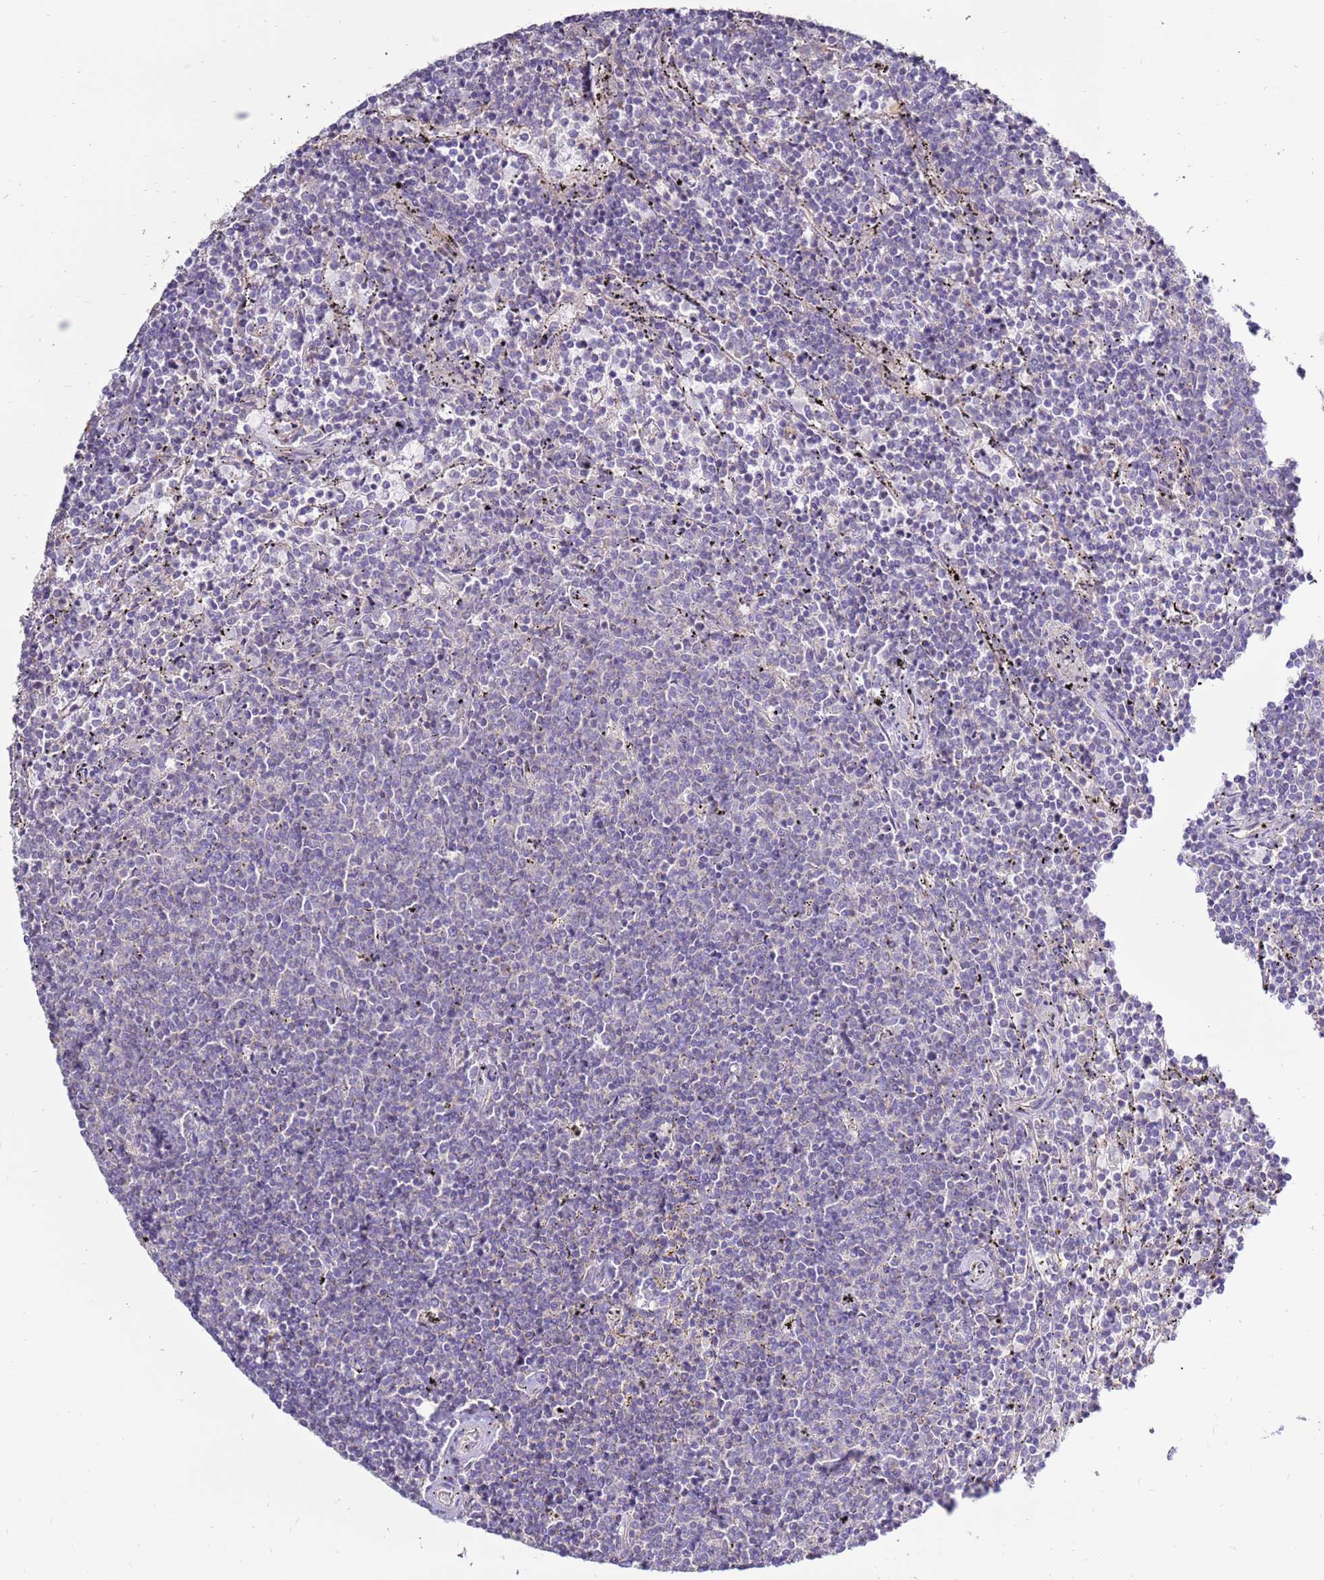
{"staining": {"intensity": "negative", "quantity": "none", "location": "none"}, "tissue": "lymphoma", "cell_type": "Tumor cells", "image_type": "cancer", "snomed": [{"axis": "morphology", "description": "Malignant lymphoma, non-Hodgkin's type, Low grade"}, {"axis": "topography", "description": "Spleen"}], "caption": "This photomicrograph is of lymphoma stained with immunohistochemistry to label a protein in brown with the nuclei are counter-stained blue. There is no staining in tumor cells.", "gene": "TRAPPC4", "patient": {"sex": "female", "age": 50}}